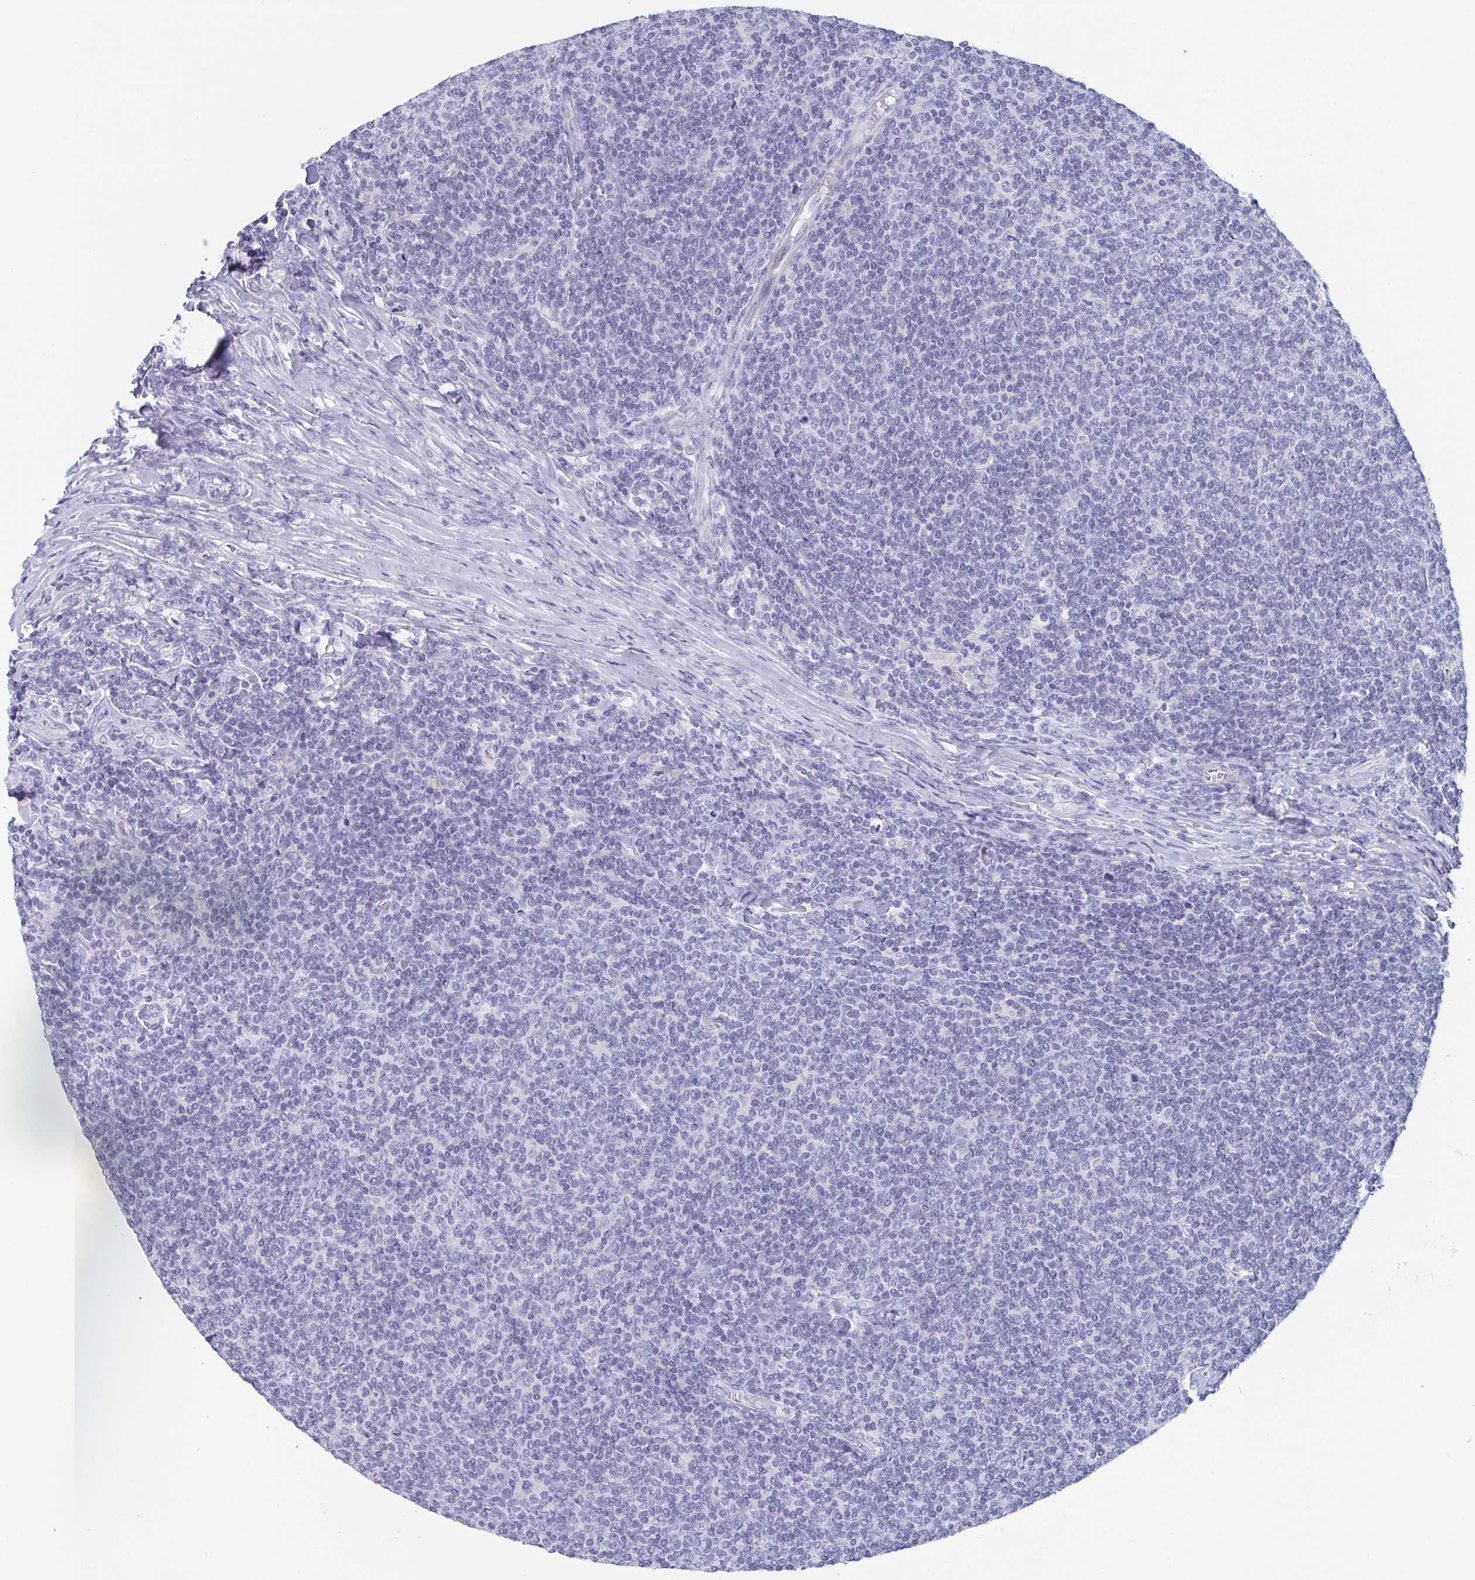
{"staining": {"intensity": "negative", "quantity": "none", "location": "none"}, "tissue": "lymphoma", "cell_type": "Tumor cells", "image_type": "cancer", "snomed": [{"axis": "morphology", "description": "Malignant lymphoma, non-Hodgkin's type, Low grade"}, {"axis": "topography", "description": "Lymph node"}], "caption": "DAB (3,3'-diaminobenzidine) immunohistochemical staining of malignant lymphoma, non-Hodgkin's type (low-grade) demonstrates no significant positivity in tumor cells.", "gene": "DPEP3", "patient": {"sex": "male", "age": 52}}